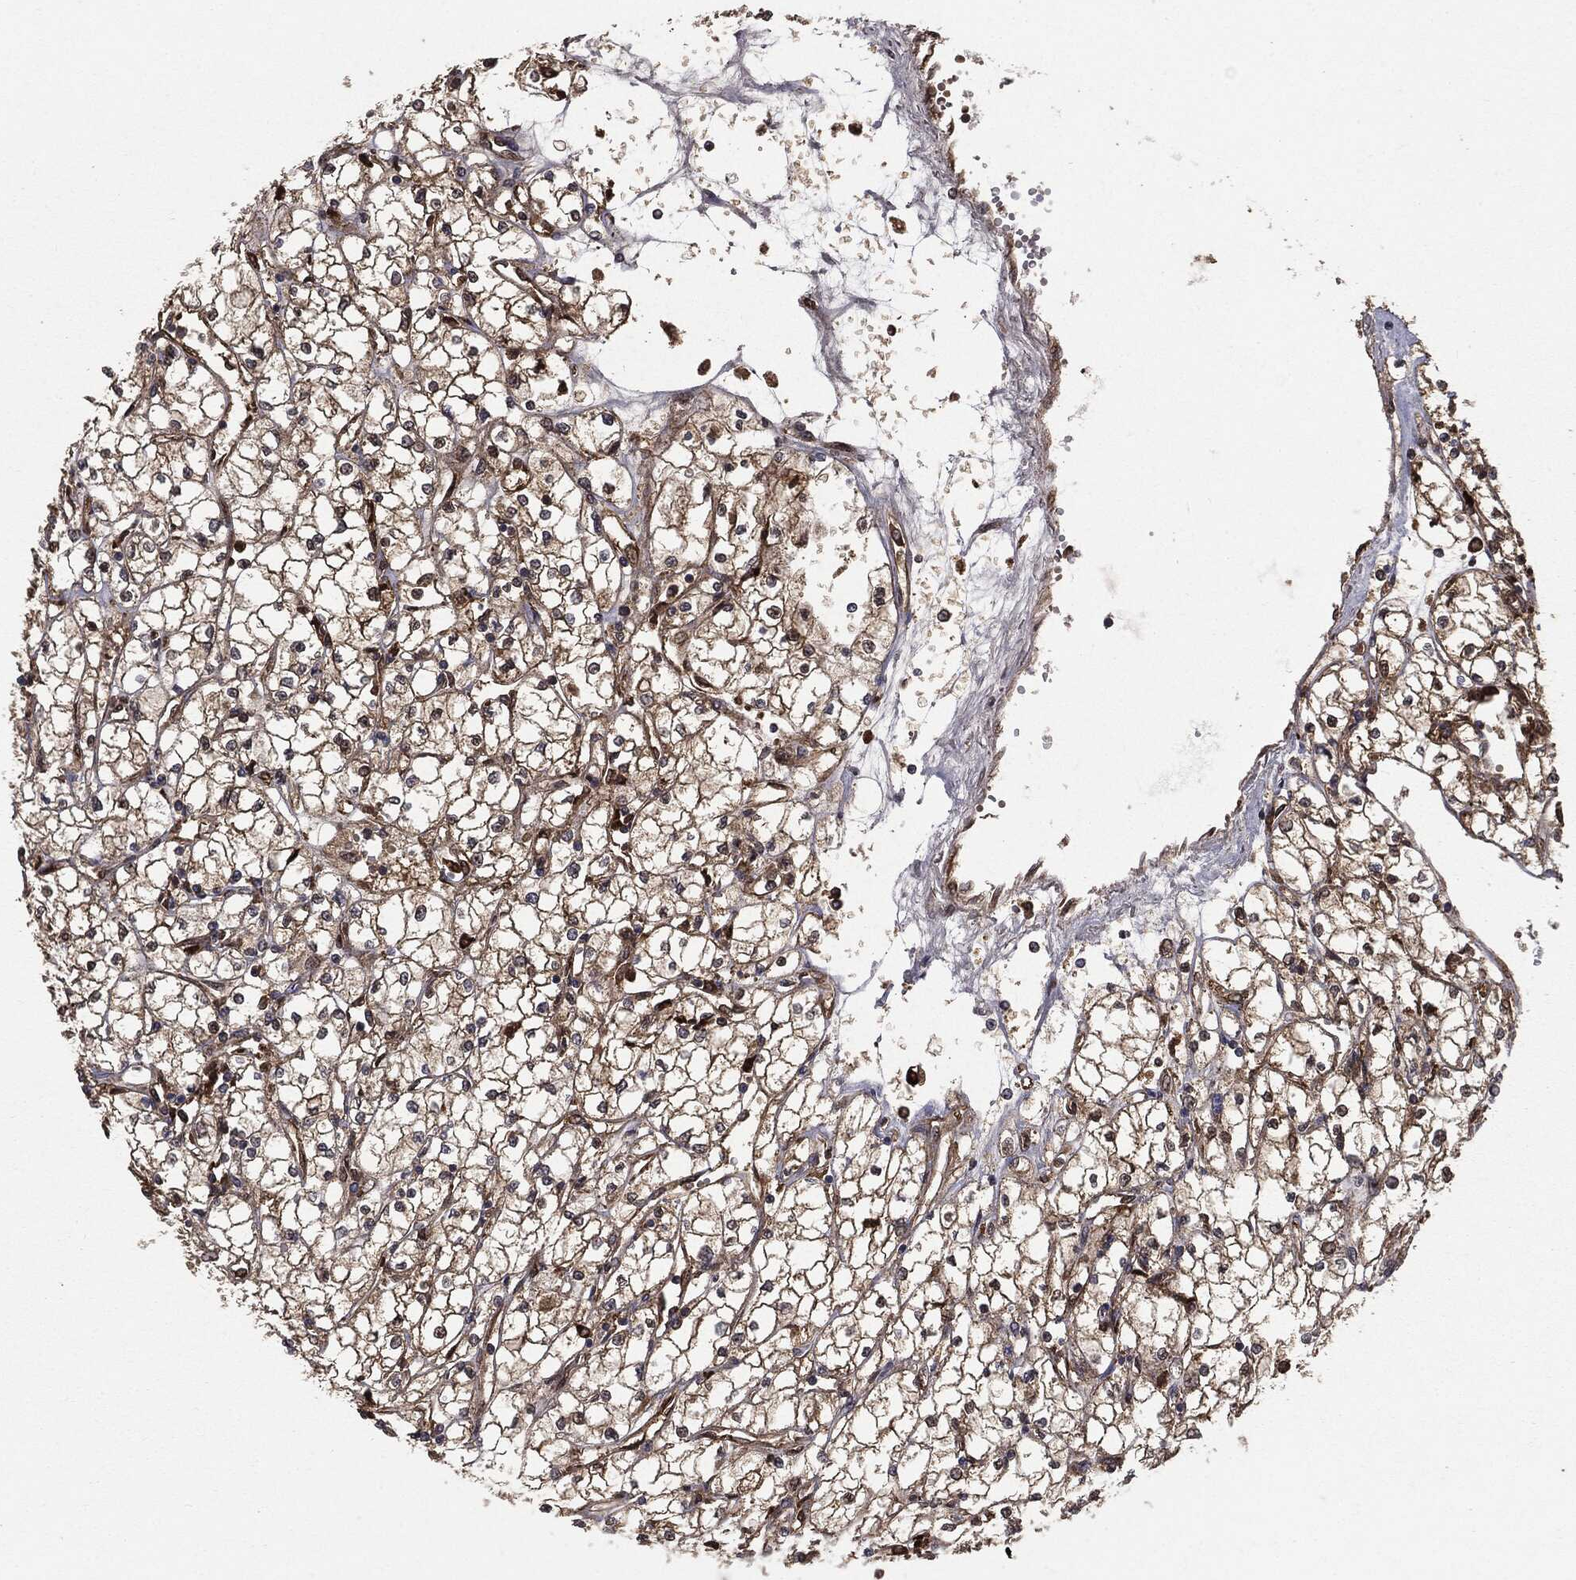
{"staining": {"intensity": "moderate", "quantity": ">75%", "location": "cytoplasmic/membranous"}, "tissue": "renal cancer", "cell_type": "Tumor cells", "image_type": "cancer", "snomed": [{"axis": "morphology", "description": "Adenocarcinoma, NOS"}, {"axis": "topography", "description": "Kidney"}], "caption": "Immunohistochemical staining of human renal cancer (adenocarcinoma) exhibits medium levels of moderate cytoplasmic/membranous protein expression in approximately >75% of tumor cells.", "gene": "NME1", "patient": {"sex": "male", "age": 67}}